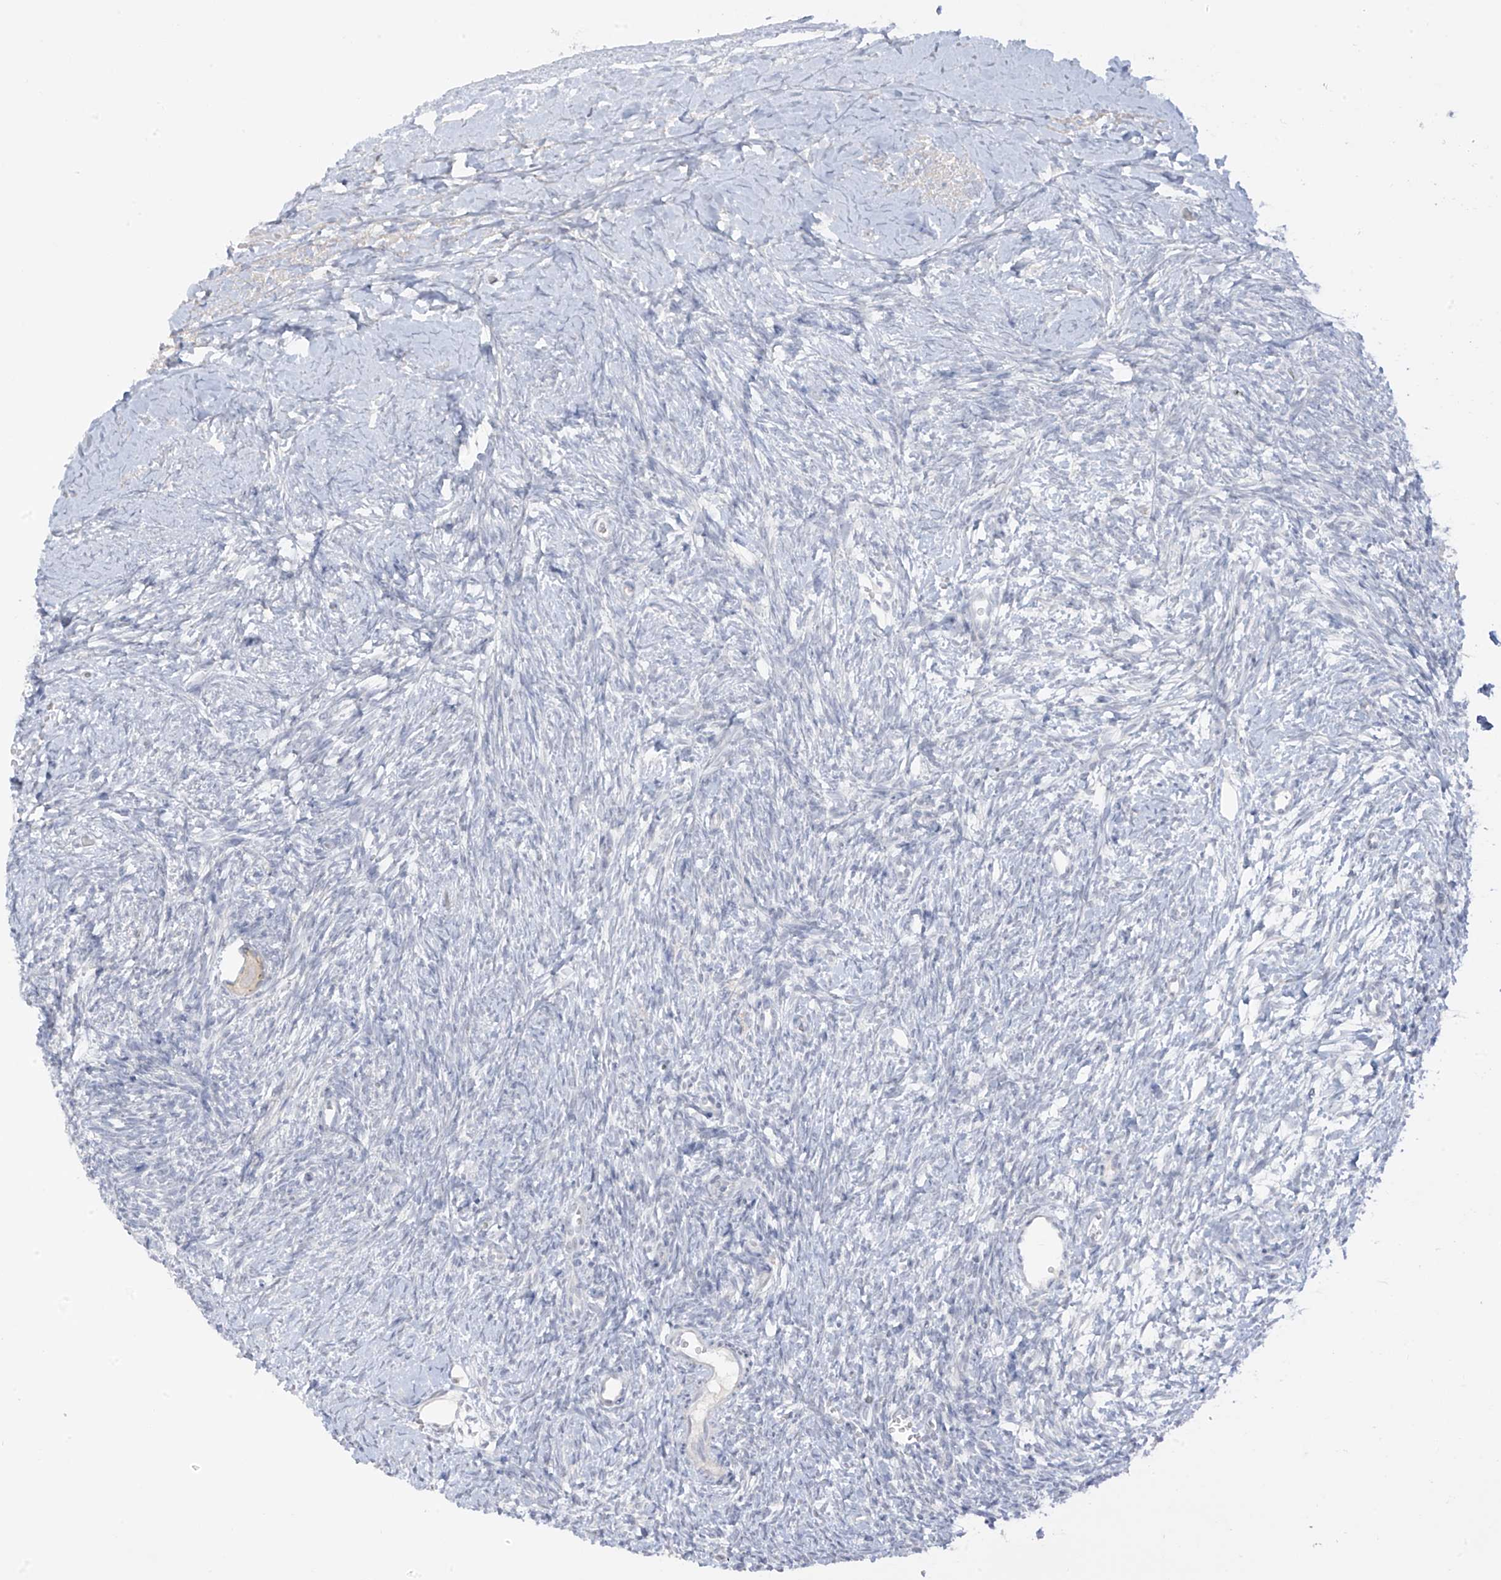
{"staining": {"intensity": "negative", "quantity": "none", "location": "none"}, "tissue": "ovary", "cell_type": "Follicle cells", "image_type": "normal", "snomed": [{"axis": "morphology", "description": "Normal tissue, NOS"}, {"axis": "morphology", "description": "Developmental malformation"}, {"axis": "topography", "description": "Ovary"}], "caption": "Immunohistochemical staining of unremarkable ovary reveals no significant positivity in follicle cells. (Stains: DAB (3,3'-diaminobenzidine) IHC with hematoxylin counter stain, Microscopy: brightfield microscopy at high magnification).", "gene": "DCDC2", "patient": {"sex": "female", "age": 39}}